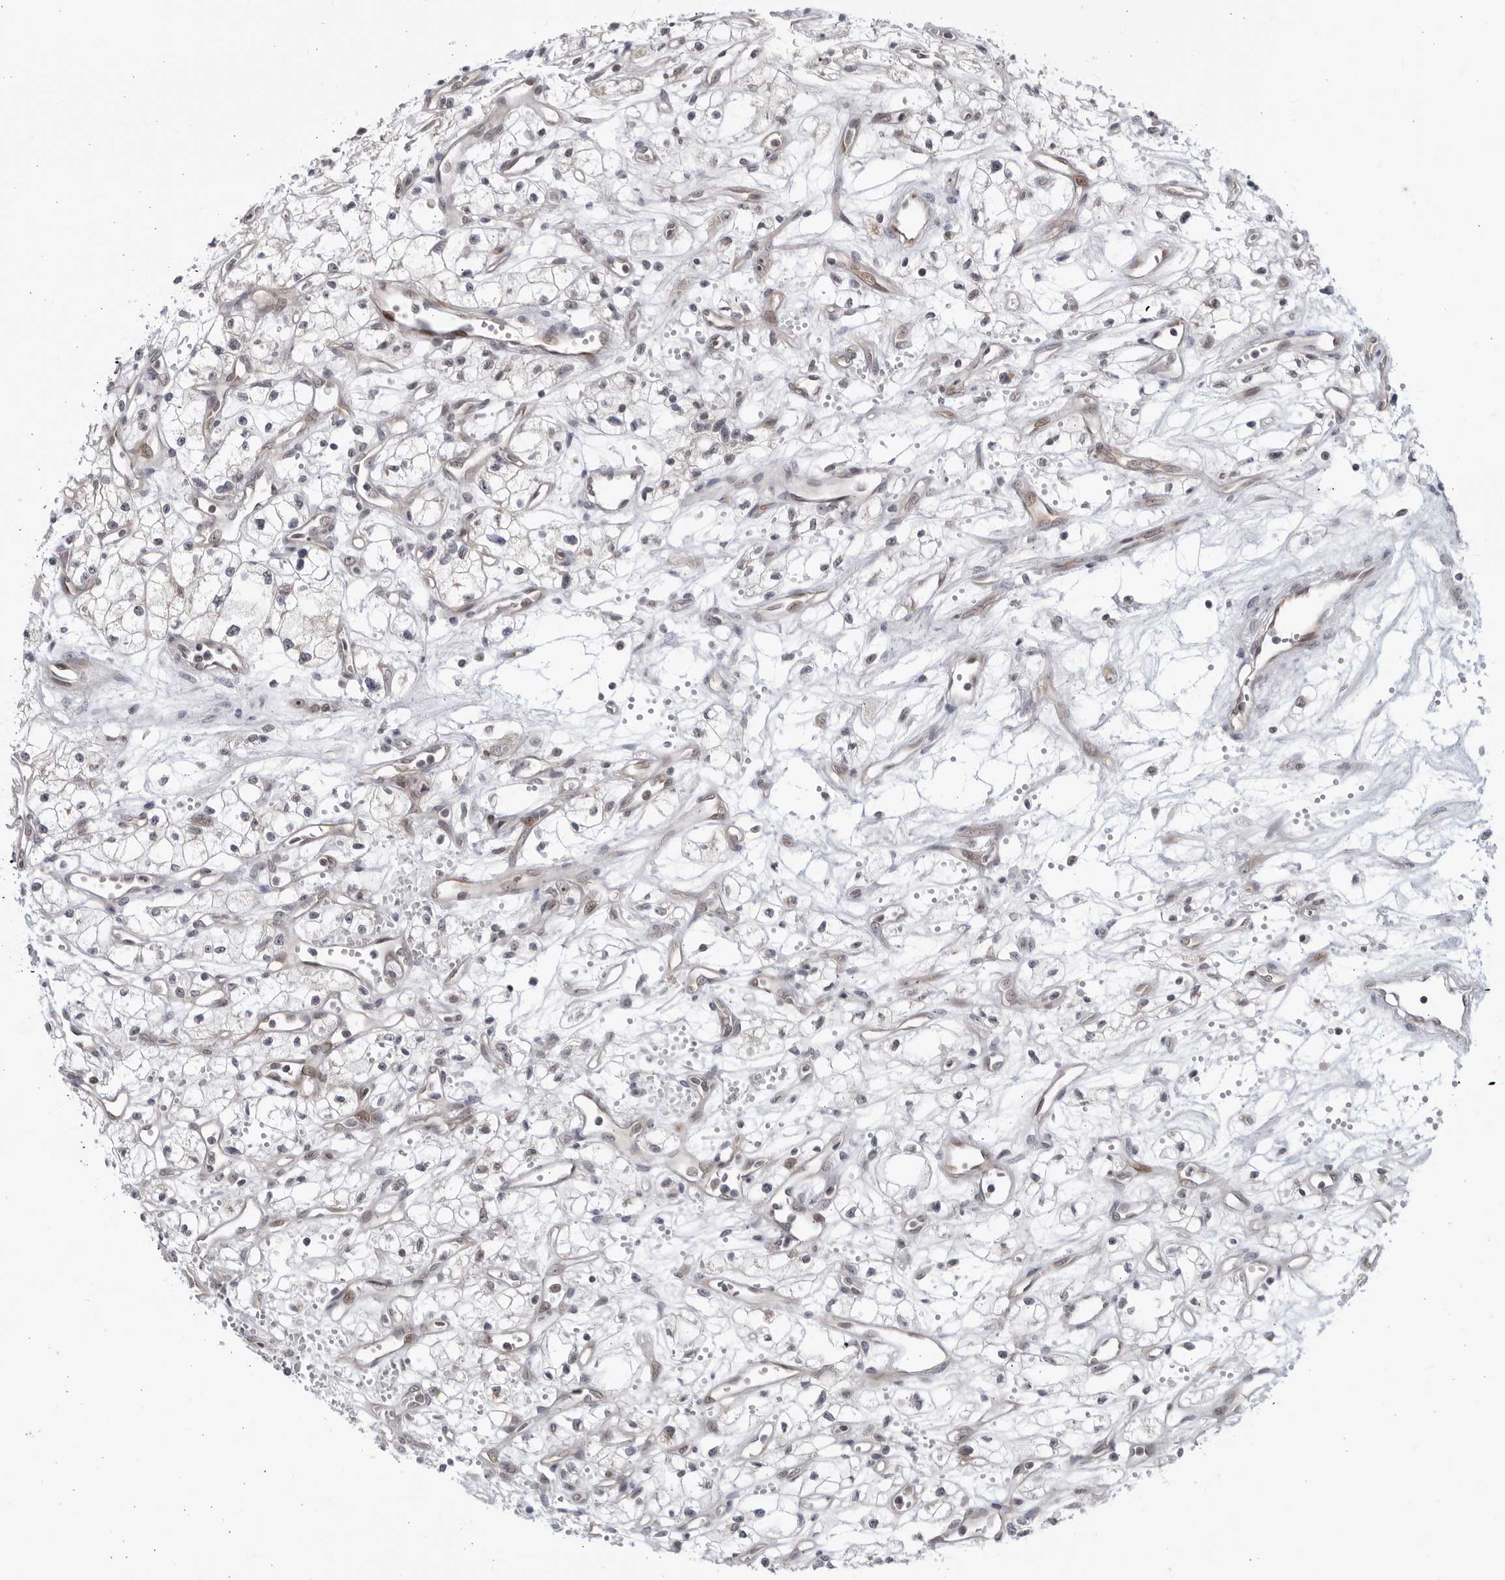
{"staining": {"intensity": "negative", "quantity": "none", "location": "none"}, "tissue": "renal cancer", "cell_type": "Tumor cells", "image_type": "cancer", "snomed": [{"axis": "morphology", "description": "Adenocarcinoma, NOS"}, {"axis": "topography", "description": "Kidney"}], "caption": "IHC of renal cancer shows no staining in tumor cells.", "gene": "ITGB3BP", "patient": {"sex": "male", "age": 59}}